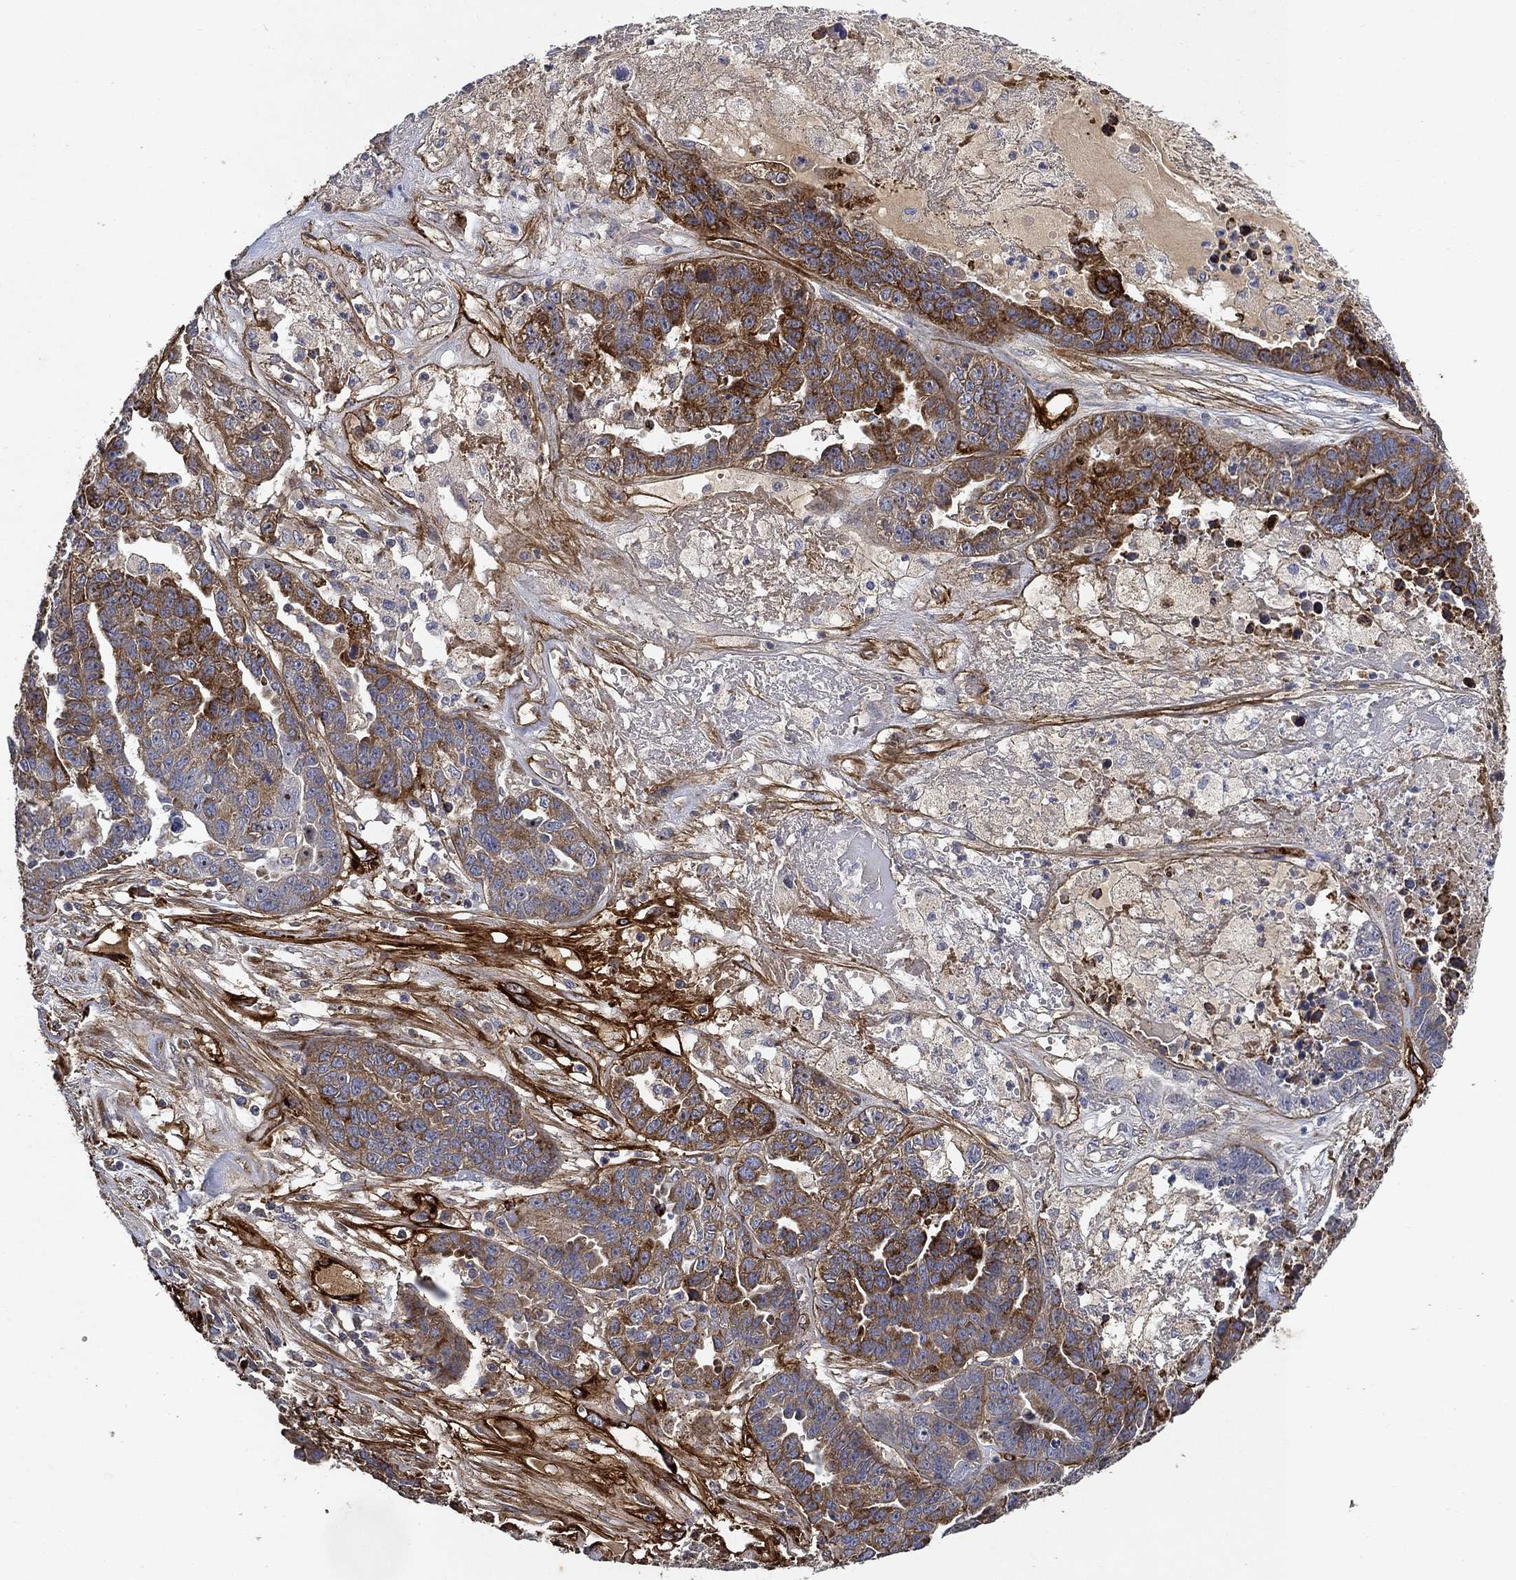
{"staining": {"intensity": "moderate", "quantity": "<25%", "location": "cytoplasmic/membranous"}, "tissue": "ovarian cancer", "cell_type": "Tumor cells", "image_type": "cancer", "snomed": [{"axis": "morphology", "description": "Cystadenocarcinoma, serous, NOS"}, {"axis": "topography", "description": "Ovary"}], "caption": "Ovarian serous cystadenocarcinoma tissue reveals moderate cytoplasmic/membranous expression in approximately <25% of tumor cells, visualized by immunohistochemistry.", "gene": "COL4A2", "patient": {"sex": "female", "age": 87}}